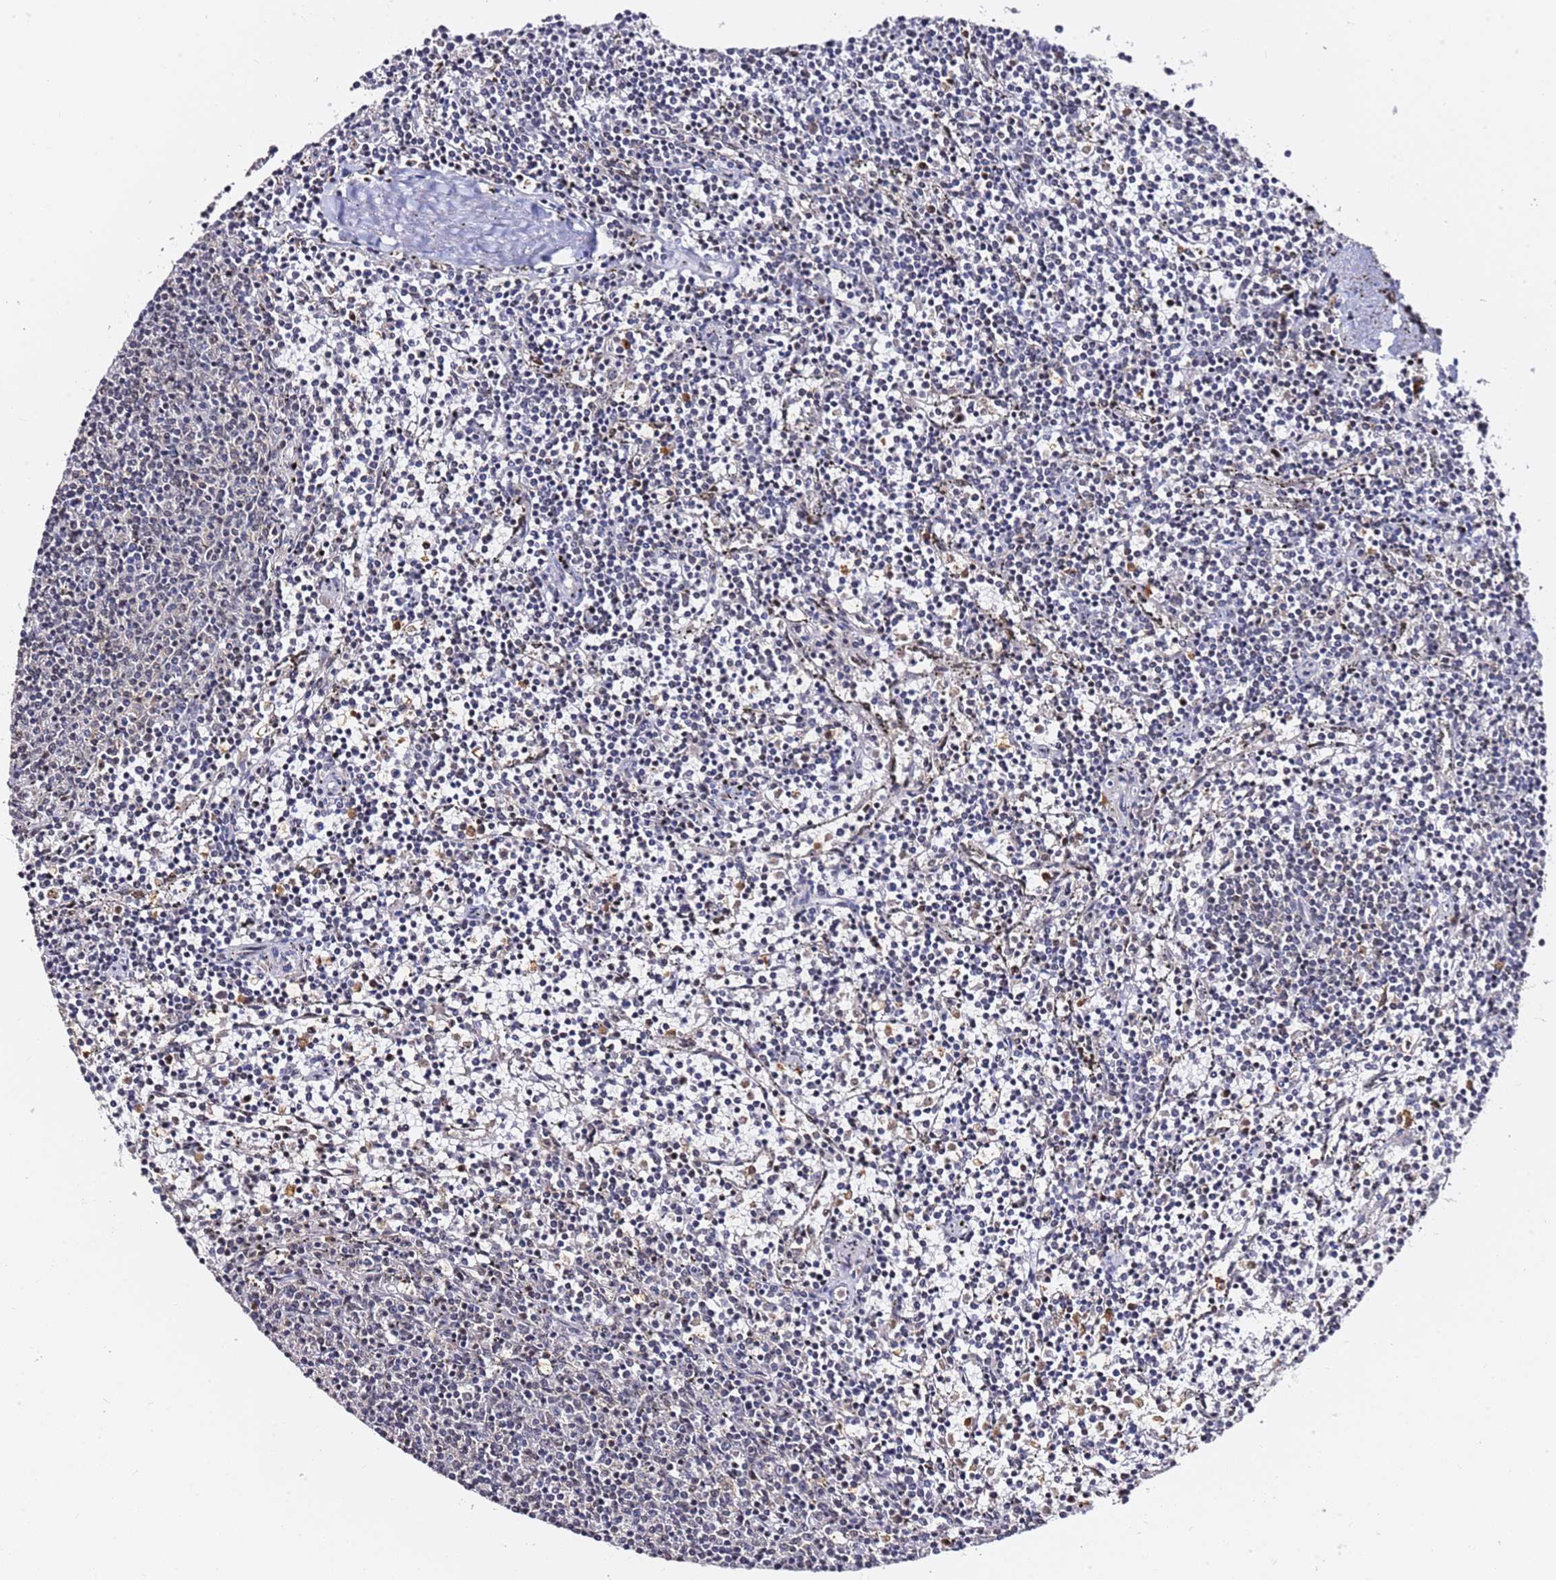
{"staining": {"intensity": "negative", "quantity": "none", "location": "none"}, "tissue": "lymphoma", "cell_type": "Tumor cells", "image_type": "cancer", "snomed": [{"axis": "morphology", "description": "Malignant lymphoma, non-Hodgkin's type, Low grade"}, {"axis": "topography", "description": "Spleen"}], "caption": "A high-resolution photomicrograph shows immunohistochemistry staining of low-grade malignant lymphoma, non-Hodgkin's type, which shows no significant positivity in tumor cells. (Brightfield microscopy of DAB IHC at high magnification).", "gene": "FCF1", "patient": {"sex": "female", "age": 50}}